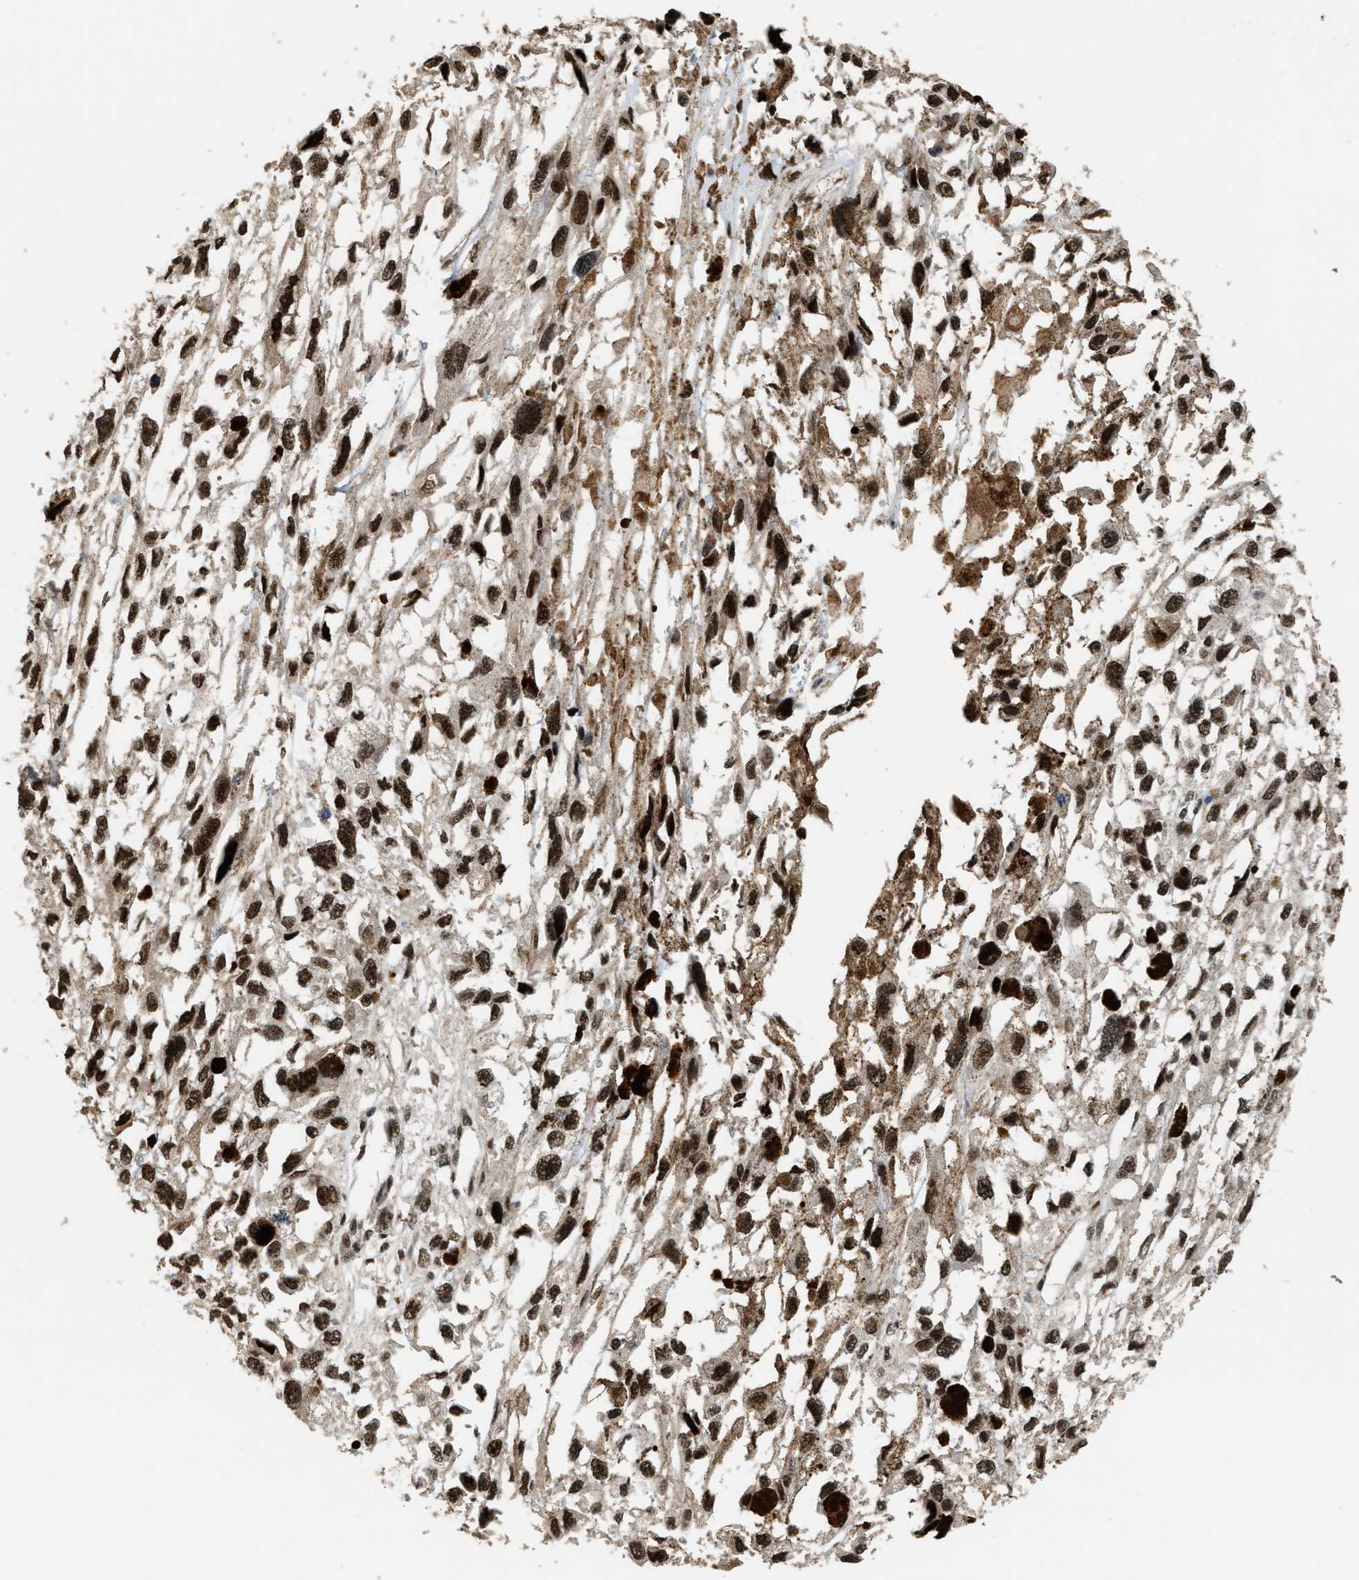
{"staining": {"intensity": "strong", "quantity": ">75%", "location": "nuclear"}, "tissue": "melanoma", "cell_type": "Tumor cells", "image_type": "cancer", "snomed": [{"axis": "morphology", "description": "Malignant melanoma, Metastatic site"}, {"axis": "topography", "description": "Lymph node"}], "caption": "This photomicrograph shows immunohistochemistry (IHC) staining of human melanoma, with high strong nuclear staining in approximately >75% of tumor cells.", "gene": "SERTAD2", "patient": {"sex": "male", "age": 59}}